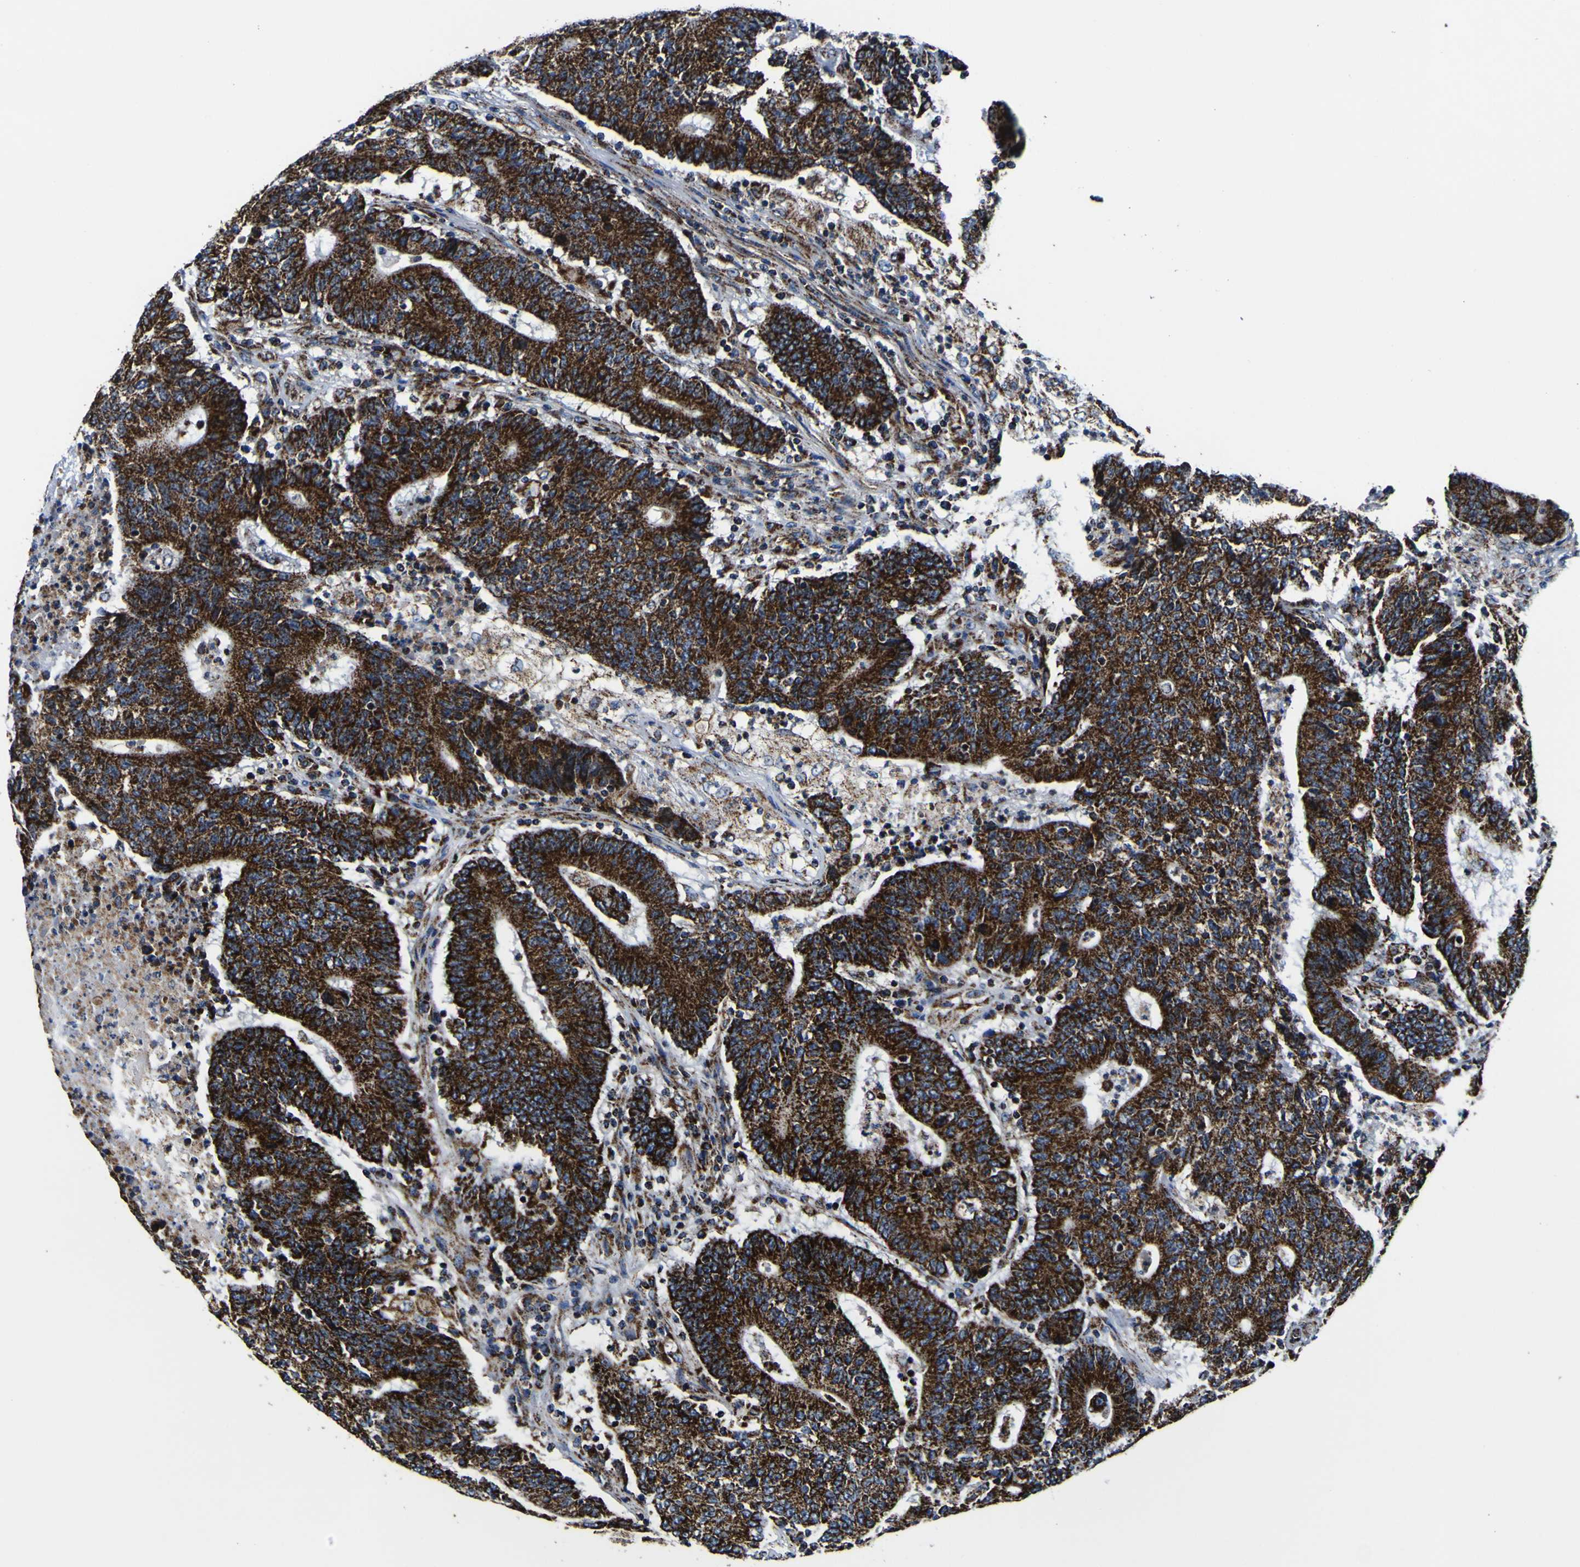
{"staining": {"intensity": "strong", "quantity": ">75%", "location": "cytoplasmic/membranous"}, "tissue": "colorectal cancer", "cell_type": "Tumor cells", "image_type": "cancer", "snomed": [{"axis": "morphology", "description": "Normal tissue, NOS"}, {"axis": "morphology", "description": "Adenocarcinoma, NOS"}, {"axis": "topography", "description": "Colon"}], "caption": "This is an image of immunohistochemistry (IHC) staining of colorectal adenocarcinoma, which shows strong positivity in the cytoplasmic/membranous of tumor cells.", "gene": "PTRH2", "patient": {"sex": "female", "age": 75}}